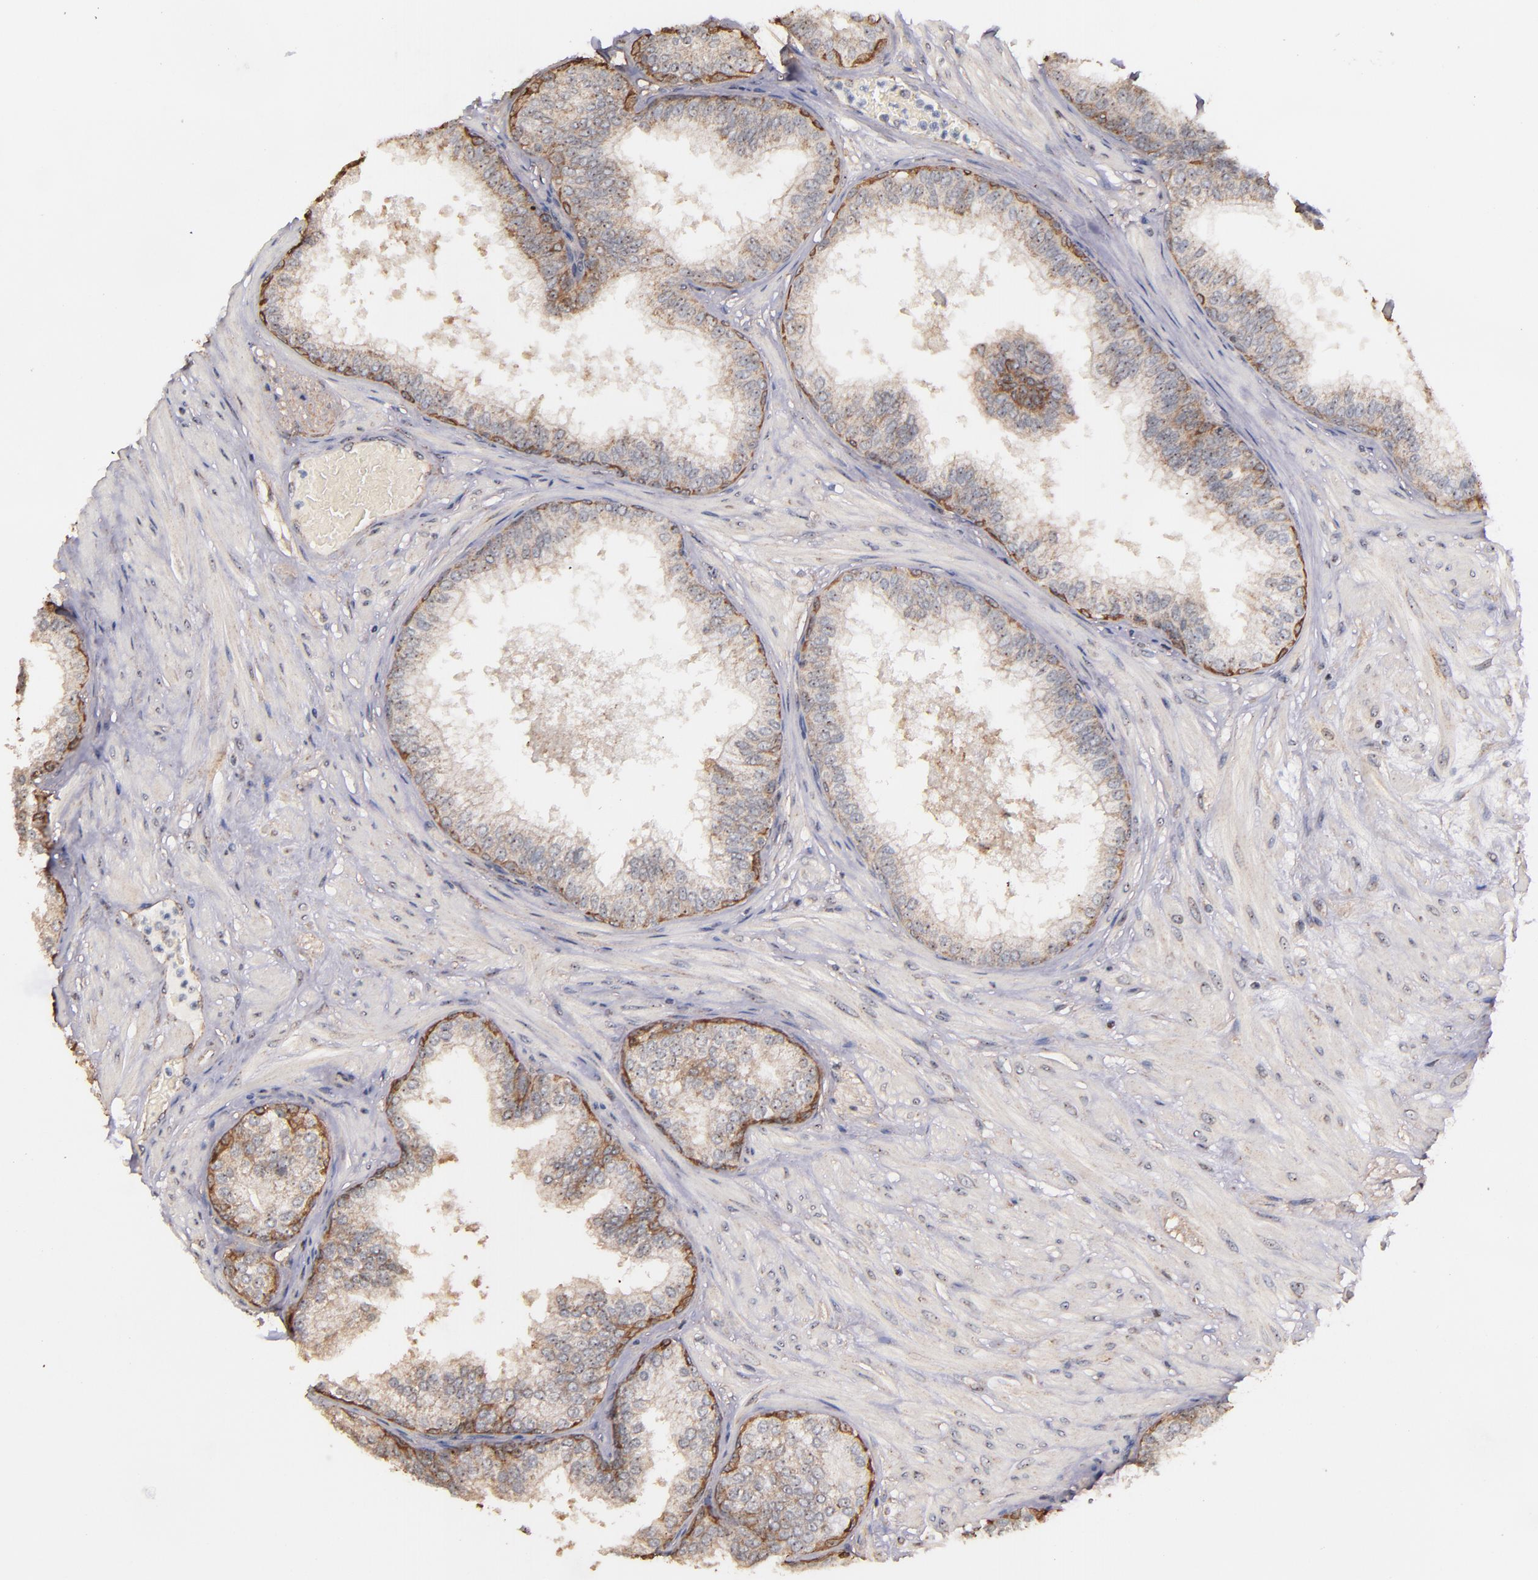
{"staining": {"intensity": "weak", "quantity": "25%-75%", "location": "cytoplasmic/membranous"}, "tissue": "prostate", "cell_type": "Glandular cells", "image_type": "normal", "snomed": [{"axis": "morphology", "description": "Normal tissue, NOS"}, {"axis": "topography", "description": "Prostate"}], "caption": "Prostate stained with IHC reveals weak cytoplasmic/membranous expression in about 25%-75% of glandular cells.", "gene": "SHC1", "patient": {"sex": "male", "age": 60}}